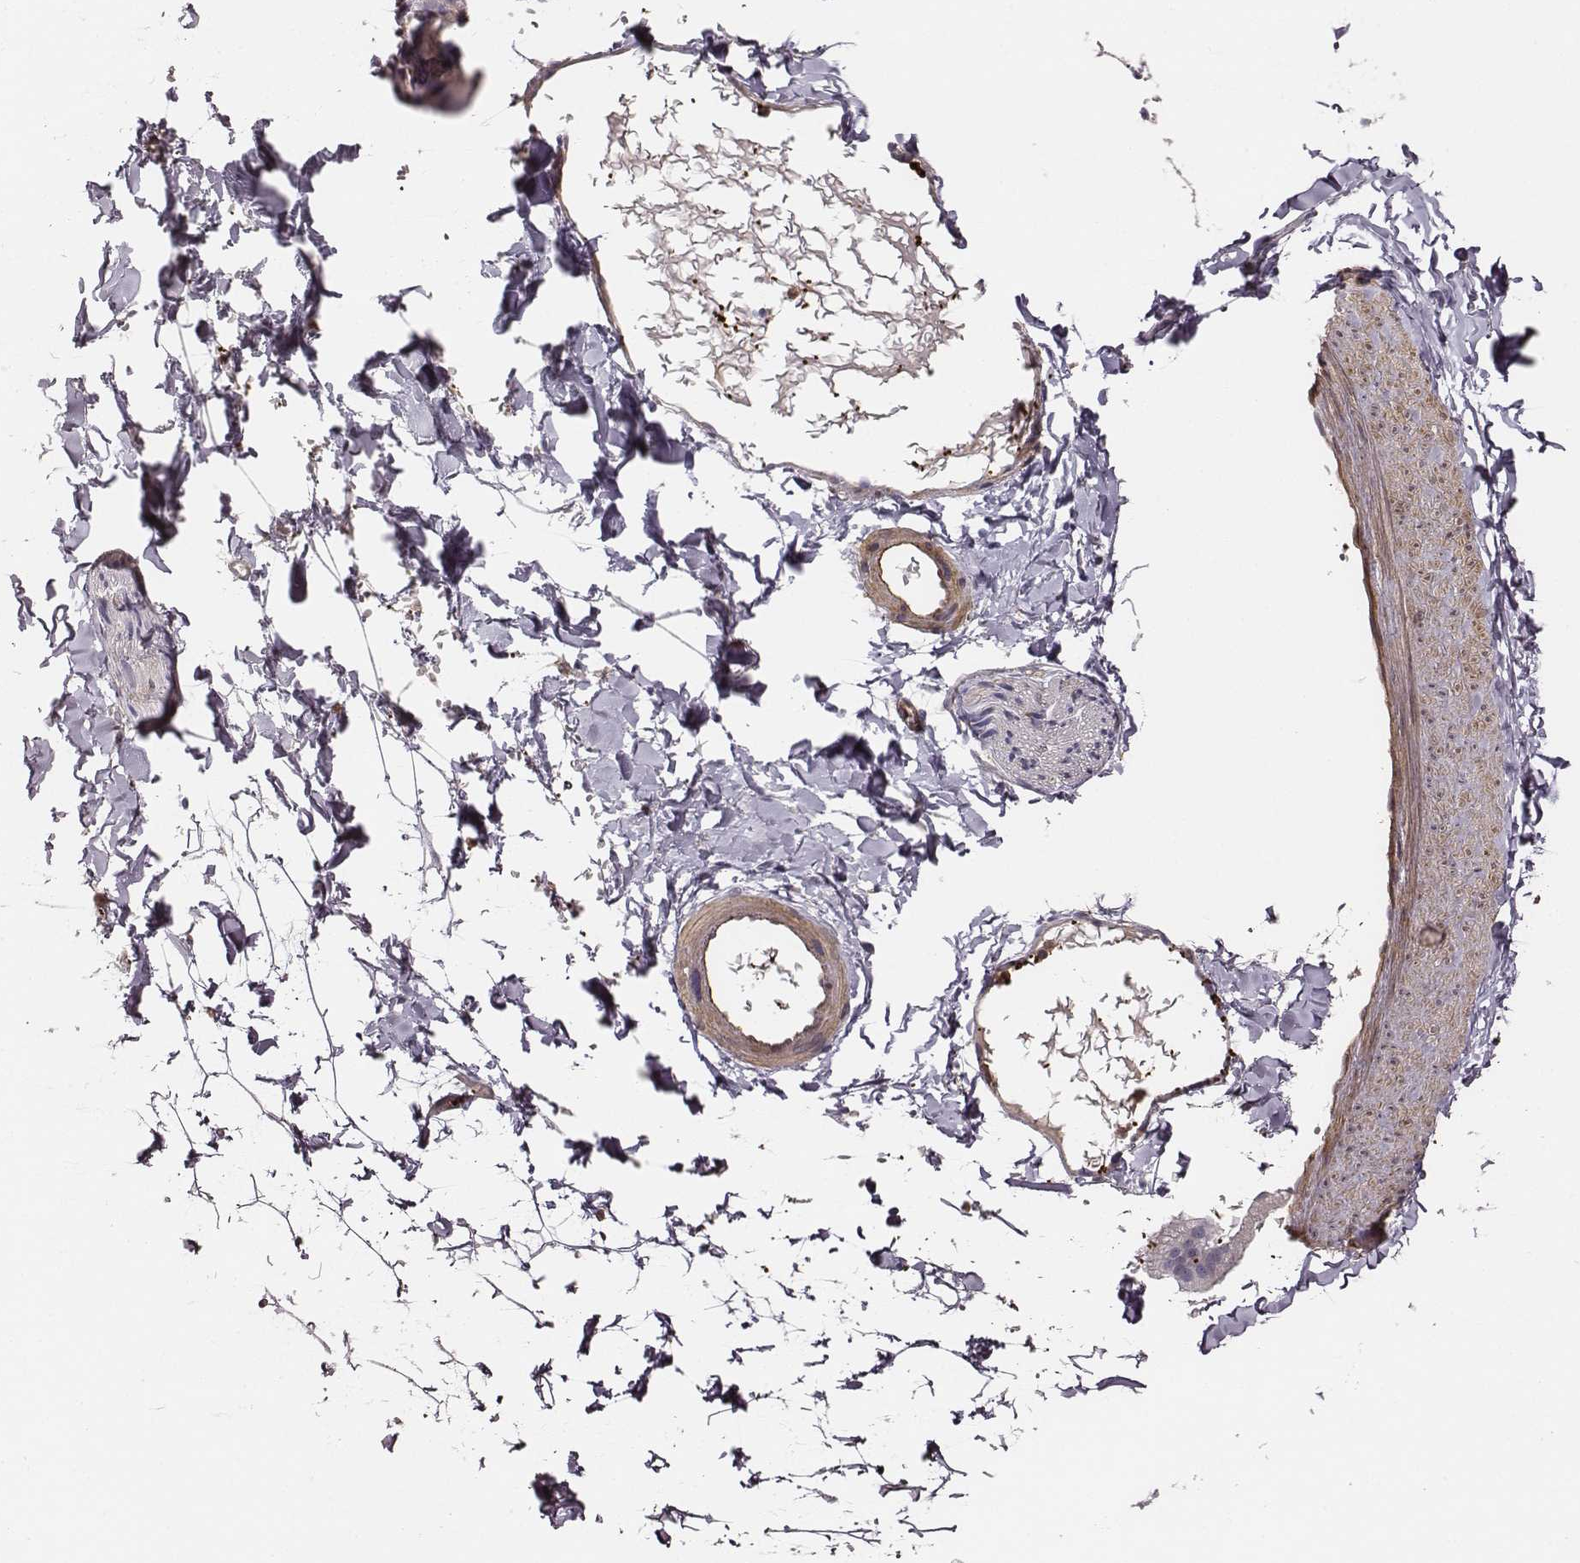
{"staining": {"intensity": "negative", "quantity": "none", "location": "none"}, "tissue": "adipose tissue", "cell_type": "Adipocytes", "image_type": "normal", "snomed": [{"axis": "morphology", "description": "Normal tissue, NOS"}, {"axis": "topography", "description": "Gallbladder"}, {"axis": "topography", "description": "Peripheral nerve tissue"}], "caption": "Image shows no significant protein expression in adipocytes of benign adipose tissue. The staining was performed using DAB to visualize the protein expression in brown, while the nuclei were stained in blue with hematoxylin (Magnification: 20x).", "gene": "ZYX", "patient": {"sex": "female", "age": 45}}